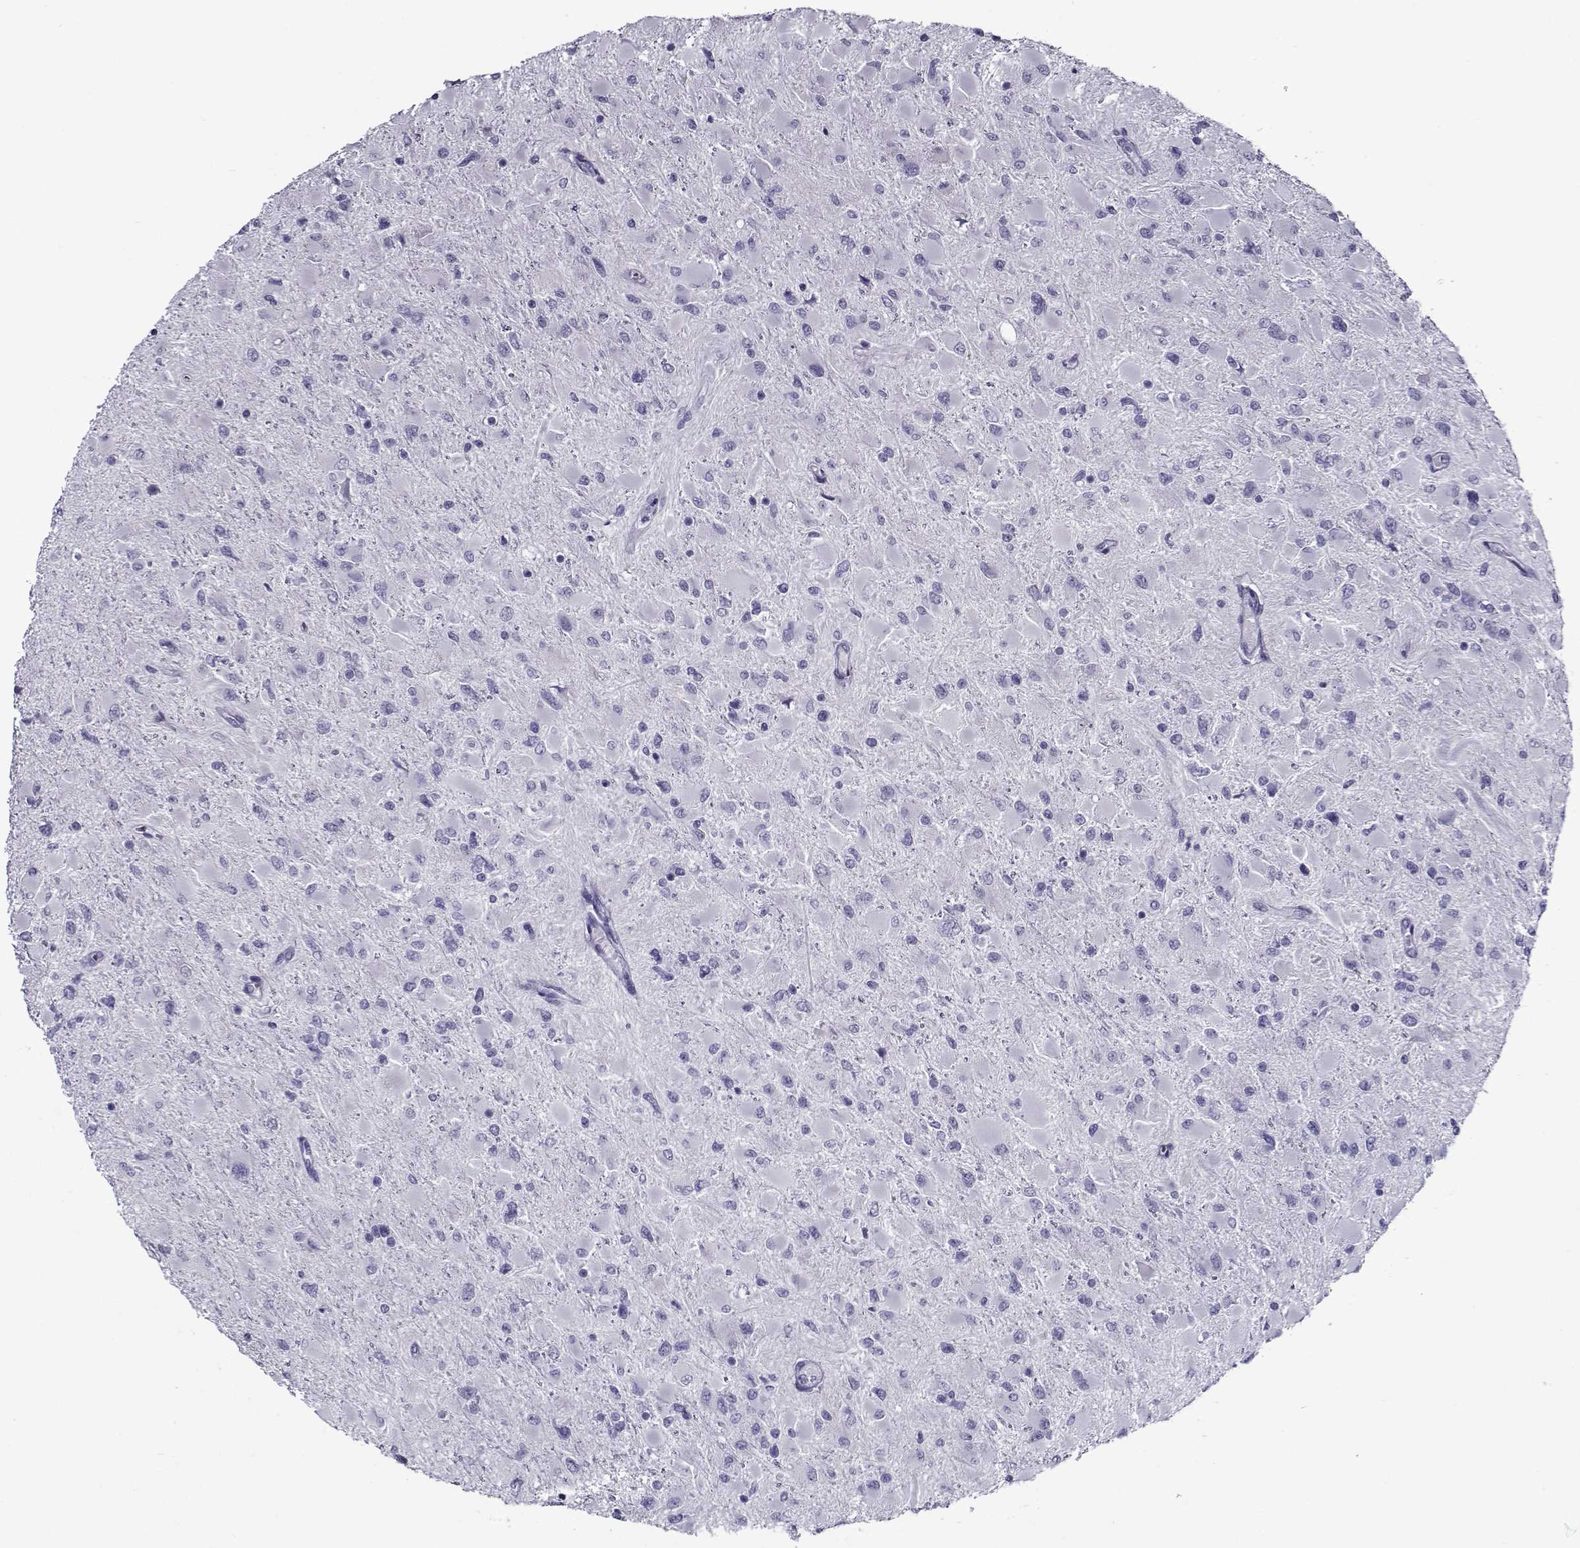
{"staining": {"intensity": "negative", "quantity": "none", "location": "none"}, "tissue": "glioma", "cell_type": "Tumor cells", "image_type": "cancer", "snomed": [{"axis": "morphology", "description": "Glioma, malignant, High grade"}, {"axis": "topography", "description": "Cerebral cortex"}], "caption": "Immunohistochemistry (IHC) histopathology image of neoplastic tissue: human glioma stained with DAB (3,3'-diaminobenzidine) shows no significant protein positivity in tumor cells.", "gene": "GAGE2A", "patient": {"sex": "female", "age": 36}}